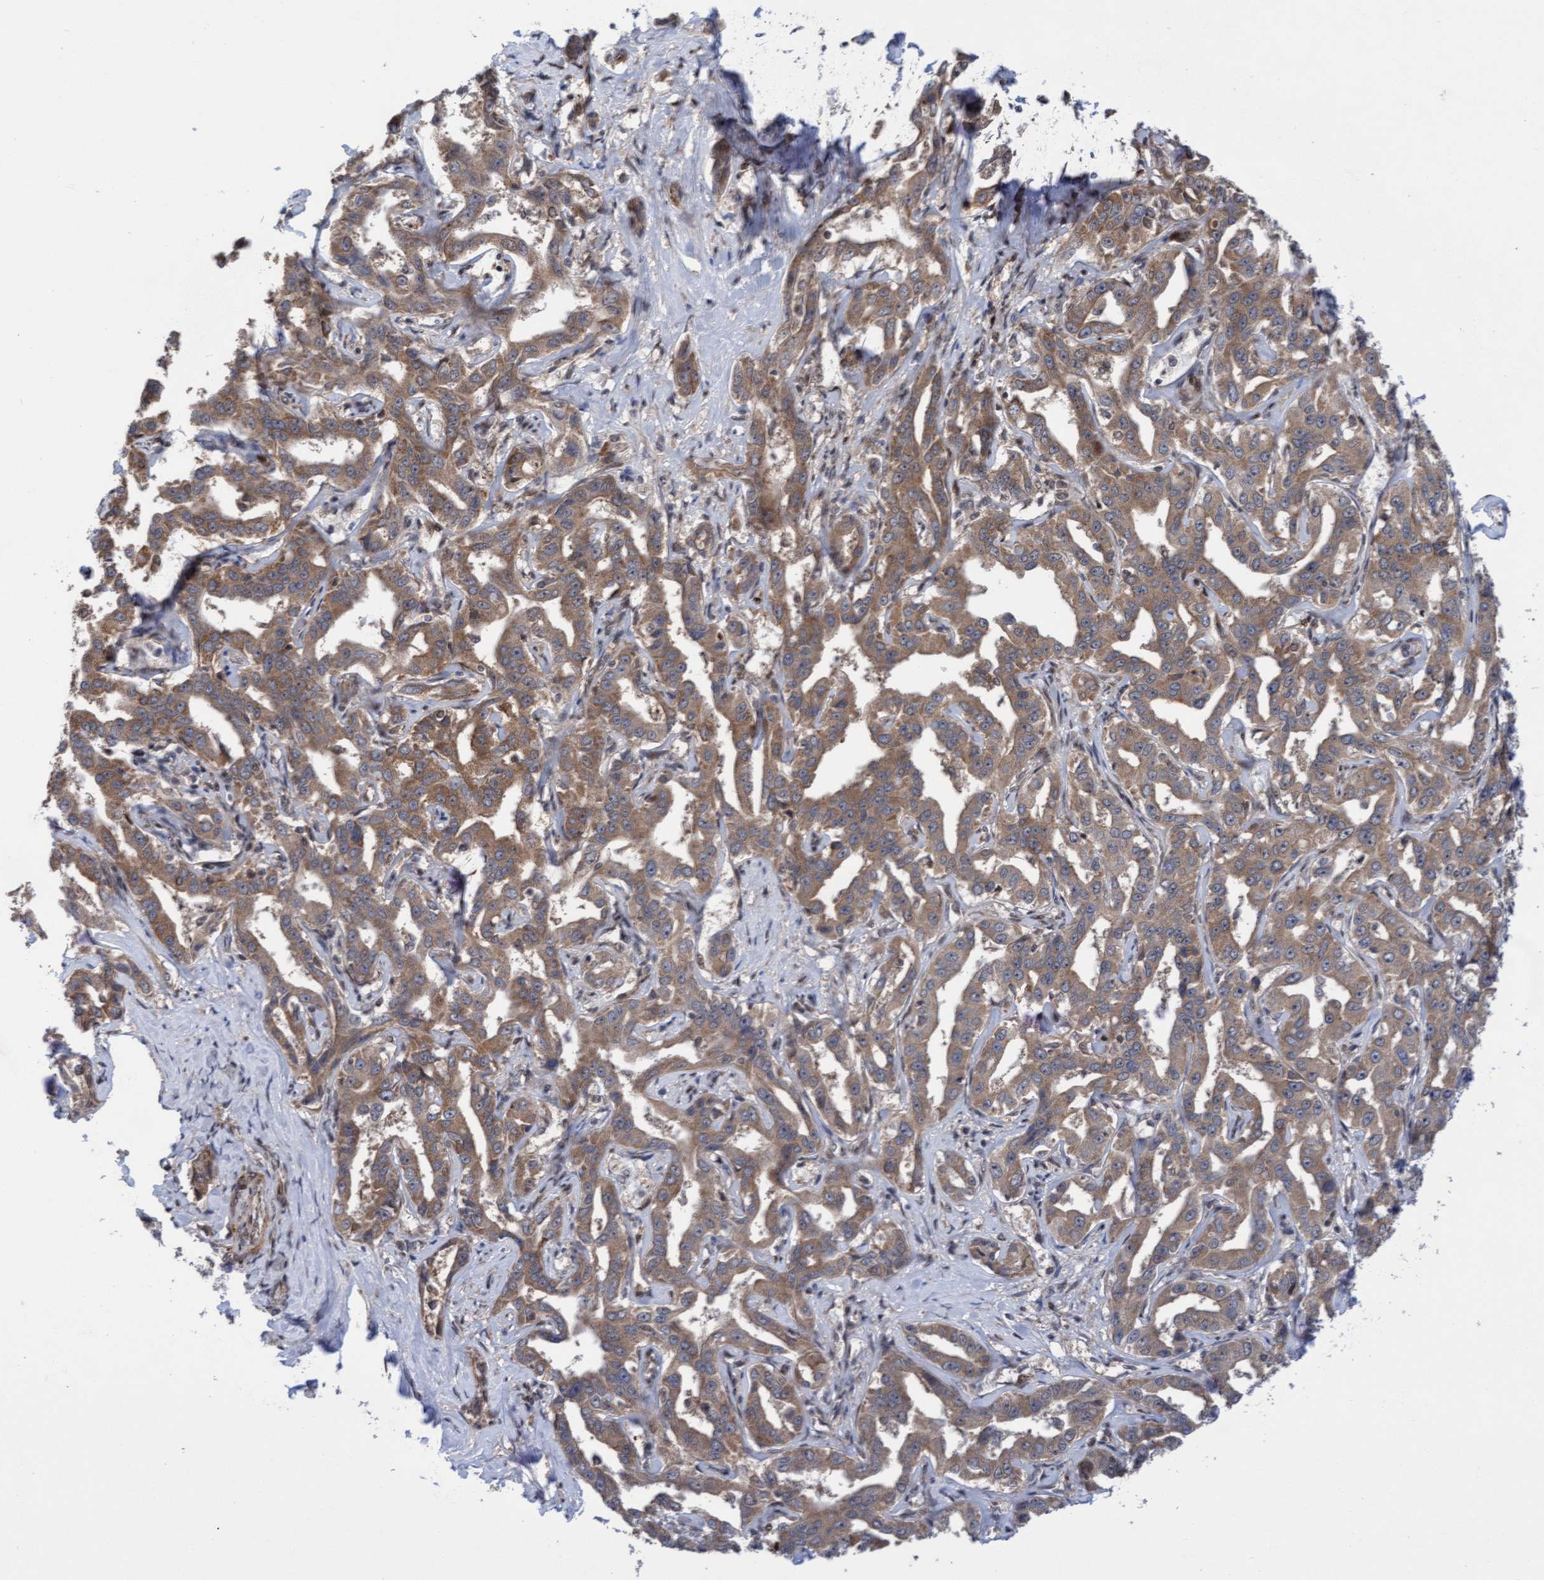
{"staining": {"intensity": "moderate", "quantity": ">75%", "location": "cytoplasmic/membranous"}, "tissue": "liver cancer", "cell_type": "Tumor cells", "image_type": "cancer", "snomed": [{"axis": "morphology", "description": "Cholangiocarcinoma"}, {"axis": "topography", "description": "Liver"}], "caption": "Liver cholangiocarcinoma stained with immunohistochemistry (IHC) exhibits moderate cytoplasmic/membranous positivity in about >75% of tumor cells. (DAB (3,3'-diaminobenzidine) IHC, brown staining for protein, blue staining for nuclei).", "gene": "ITFG1", "patient": {"sex": "male", "age": 59}}